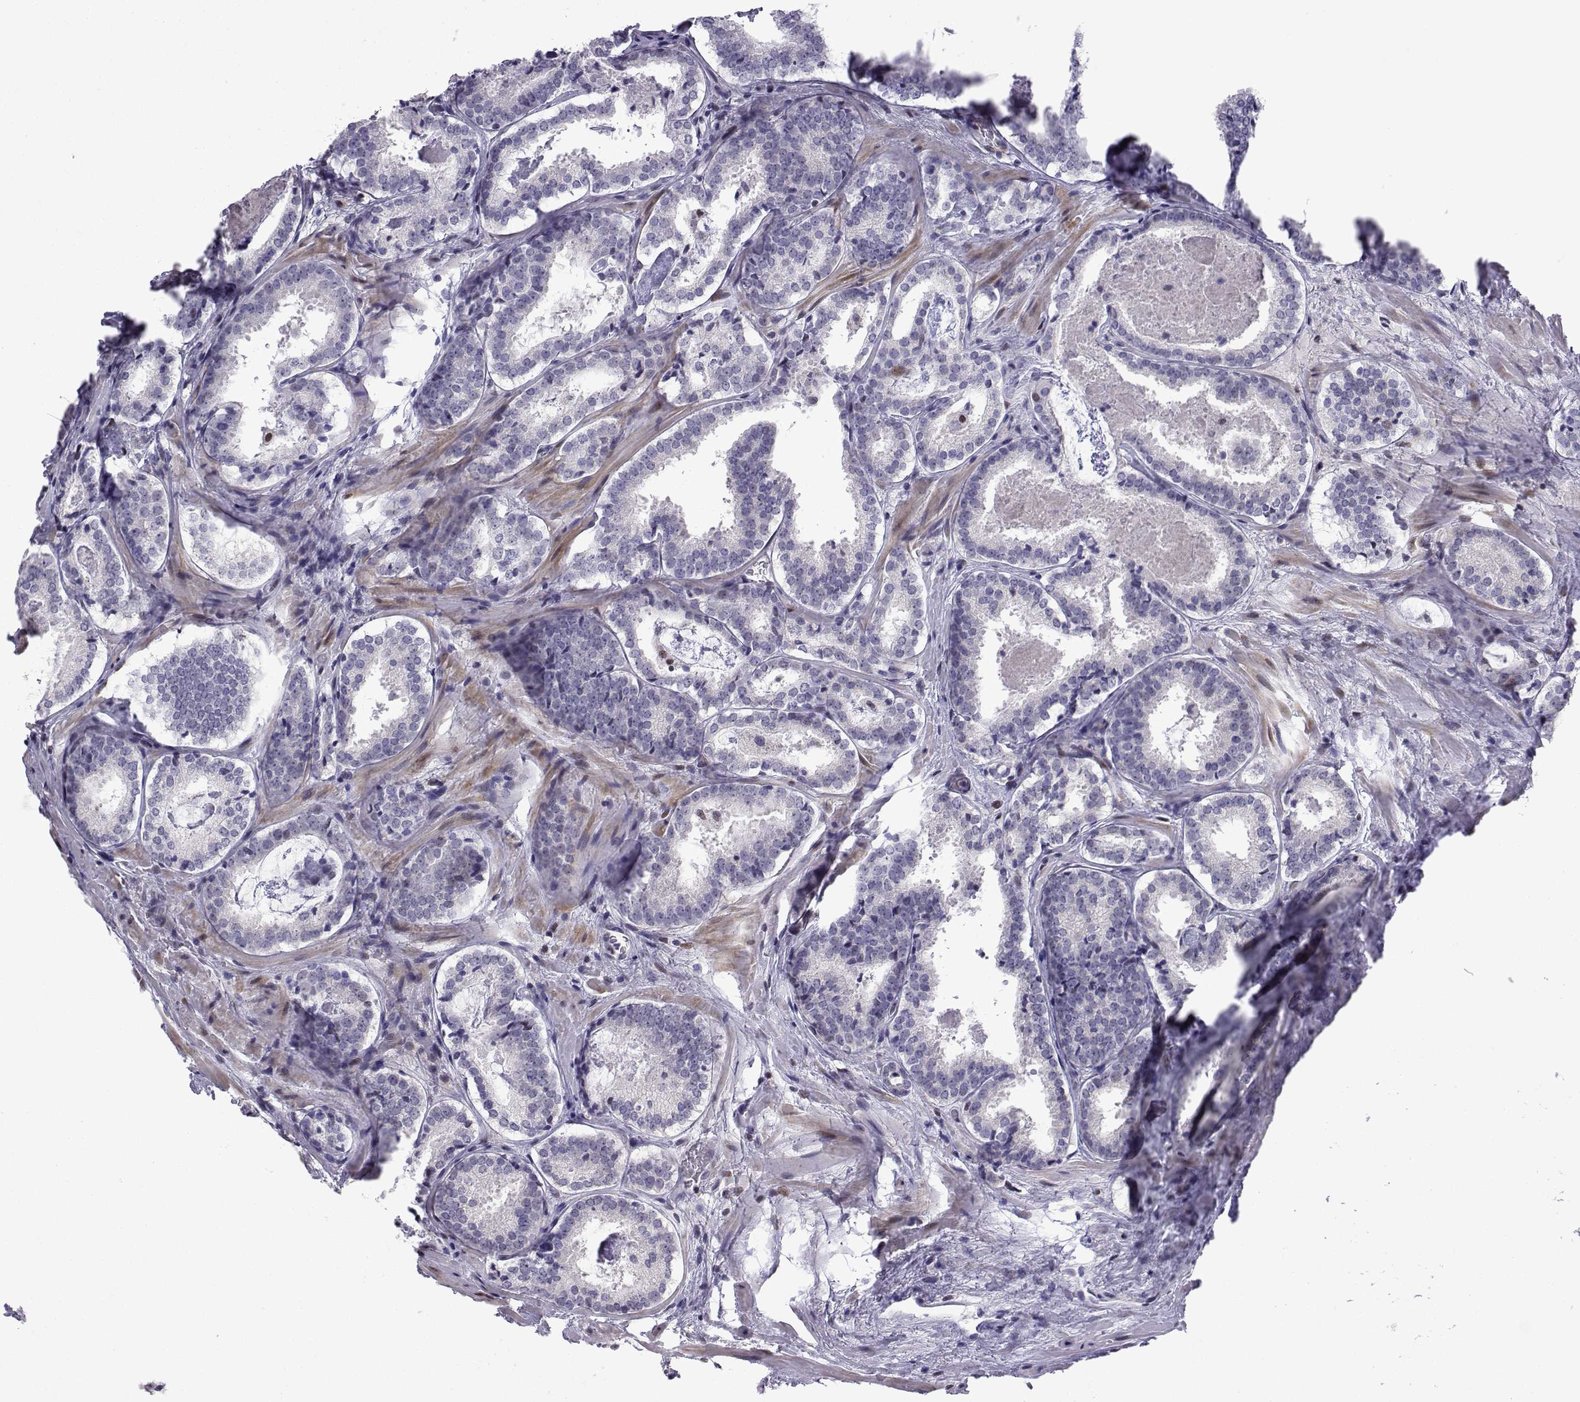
{"staining": {"intensity": "negative", "quantity": "none", "location": "none"}, "tissue": "prostate cancer", "cell_type": "Tumor cells", "image_type": "cancer", "snomed": [{"axis": "morphology", "description": "Adenocarcinoma, NOS"}, {"axis": "morphology", "description": "Adenocarcinoma, High grade"}, {"axis": "topography", "description": "Prostate"}], "caption": "Prostate cancer stained for a protein using IHC displays no positivity tumor cells.", "gene": "CFAP70", "patient": {"sex": "male", "age": 62}}